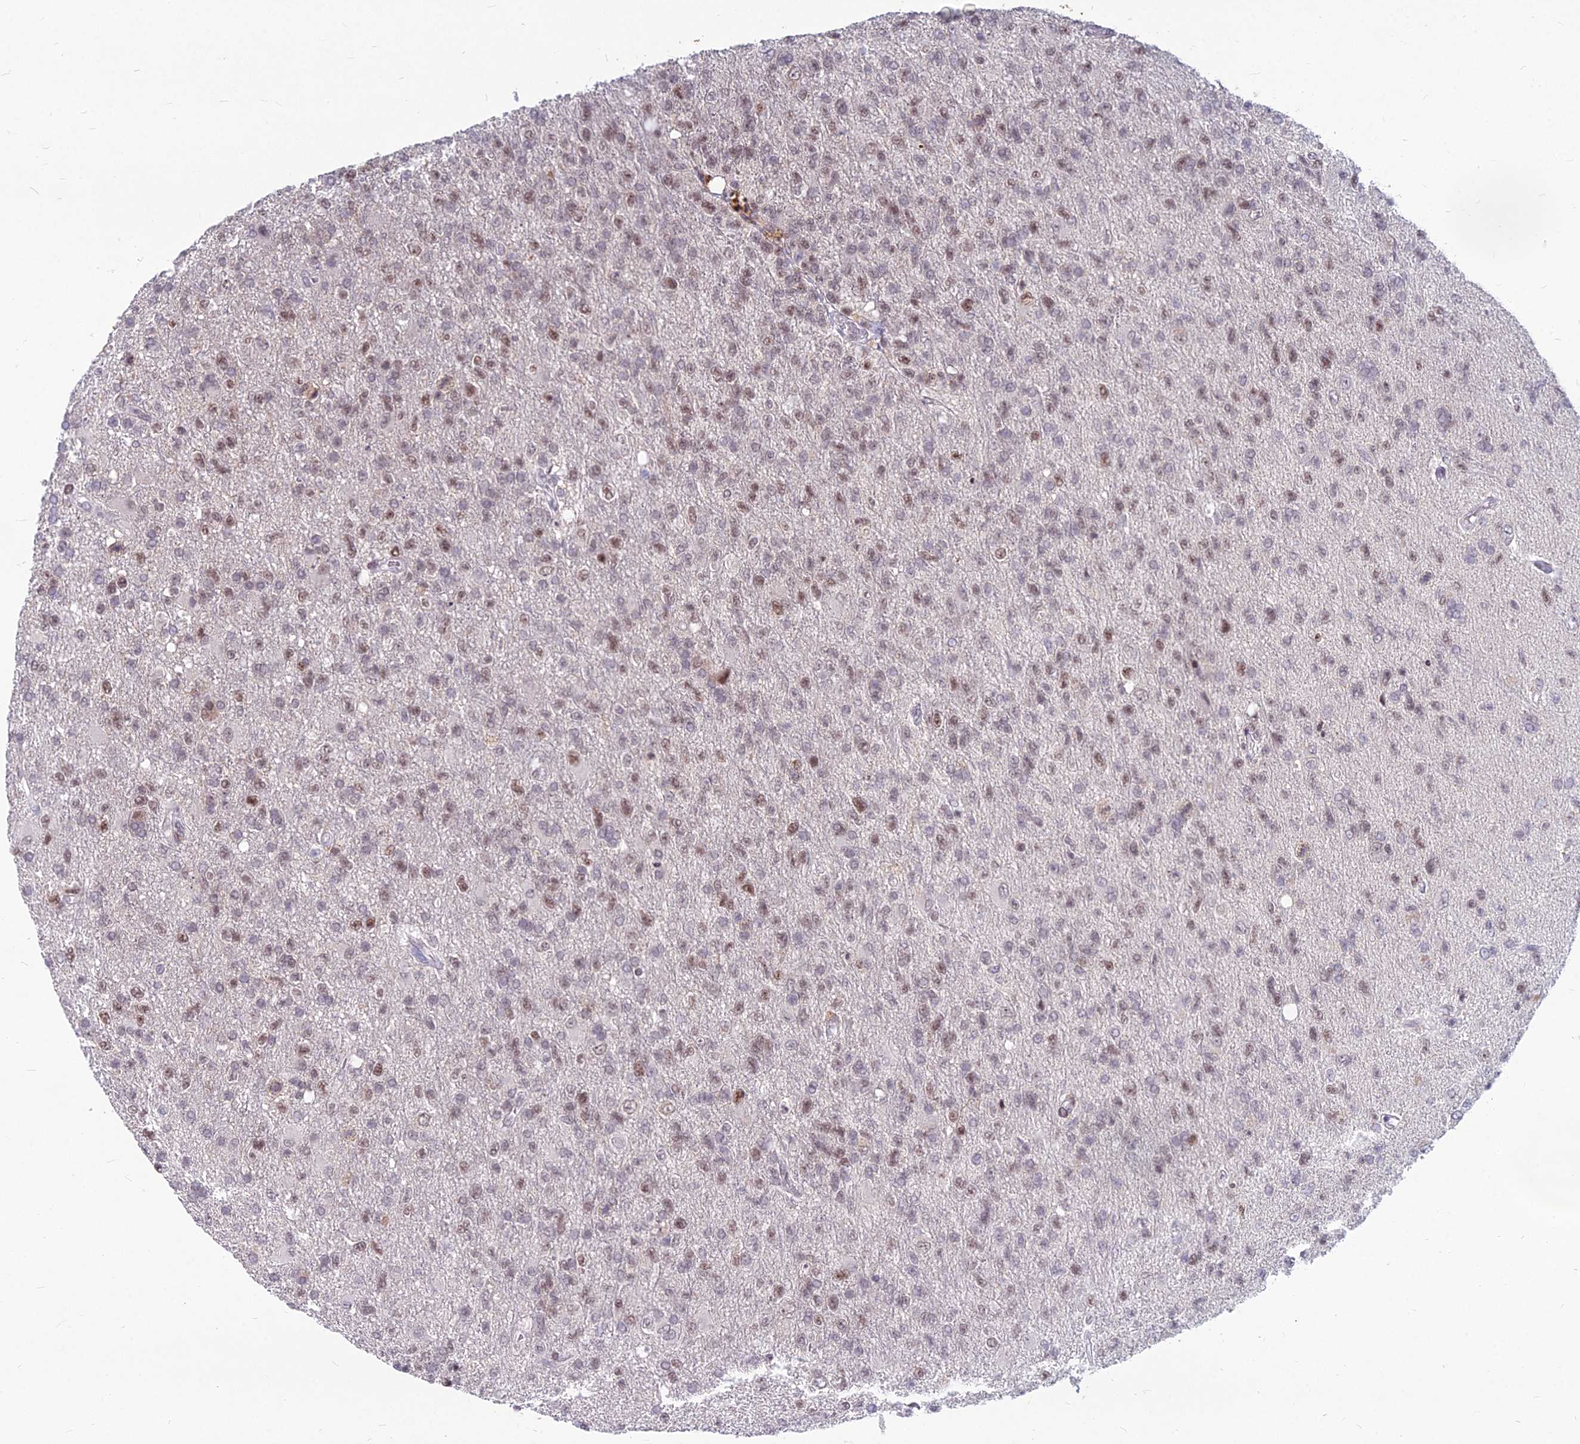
{"staining": {"intensity": "moderate", "quantity": "25%-75%", "location": "nuclear"}, "tissue": "glioma", "cell_type": "Tumor cells", "image_type": "cancer", "snomed": [{"axis": "morphology", "description": "Glioma, malignant, High grade"}, {"axis": "topography", "description": "Brain"}], "caption": "Immunohistochemical staining of malignant glioma (high-grade) demonstrates moderate nuclear protein positivity in approximately 25%-75% of tumor cells. Immunohistochemistry (ihc) stains the protein of interest in brown and the nuclei are stained blue.", "gene": "KAT7", "patient": {"sex": "male", "age": 56}}